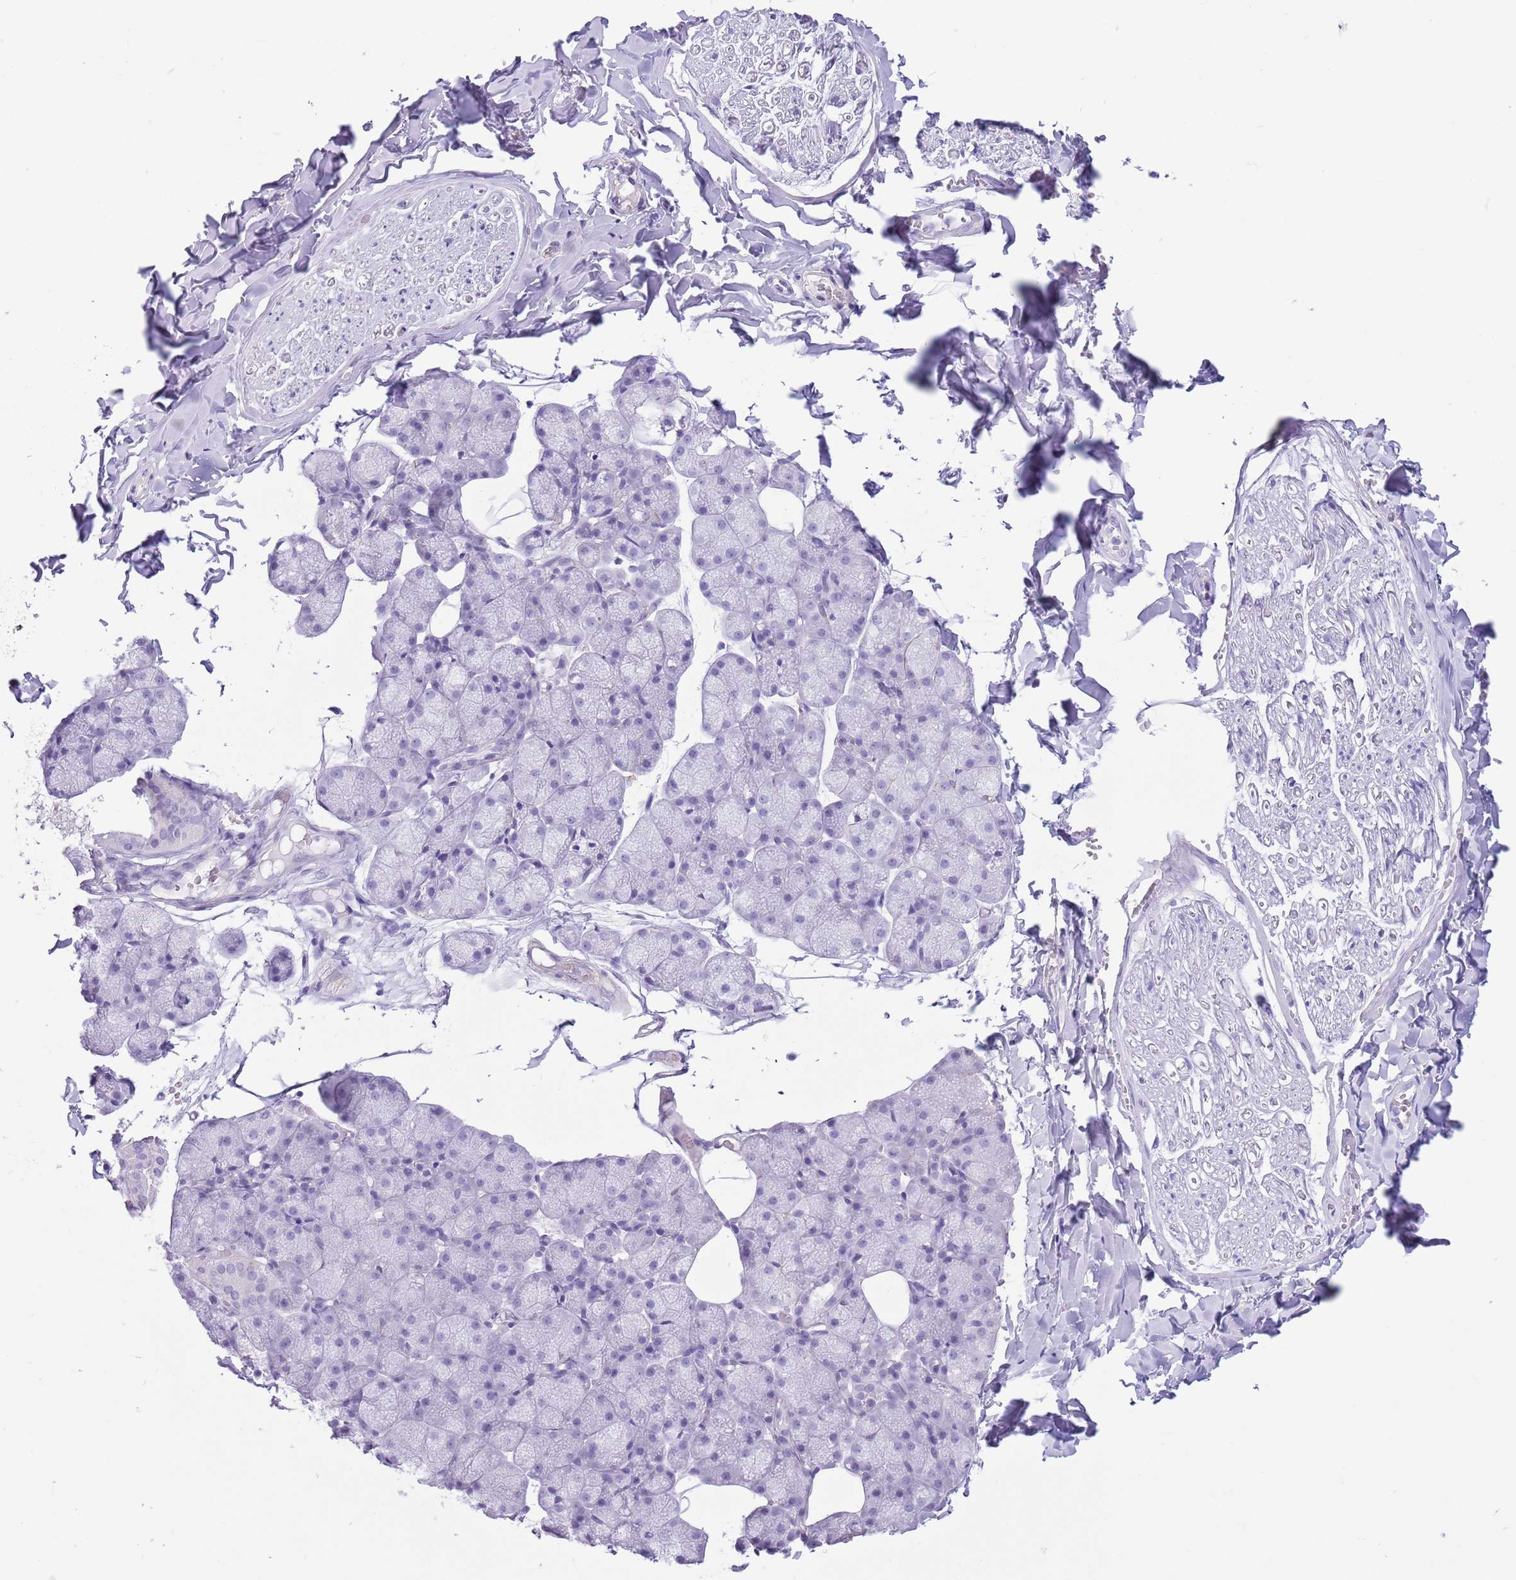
{"staining": {"intensity": "negative", "quantity": "none", "location": "none"}, "tissue": "soft tissue", "cell_type": "Chondrocytes", "image_type": "normal", "snomed": [{"axis": "morphology", "description": "Normal tissue, NOS"}, {"axis": "topography", "description": "Salivary gland"}, {"axis": "topography", "description": "Peripheral nerve tissue"}], "caption": "High magnification brightfield microscopy of benign soft tissue stained with DAB (brown) and counterstained with hematoxylin (blue): chondrocytes show no significant expression. Nuclei are stained in blue.", "gene": "SLC7A14", "patient": {"sex": "male", "age": 38}}